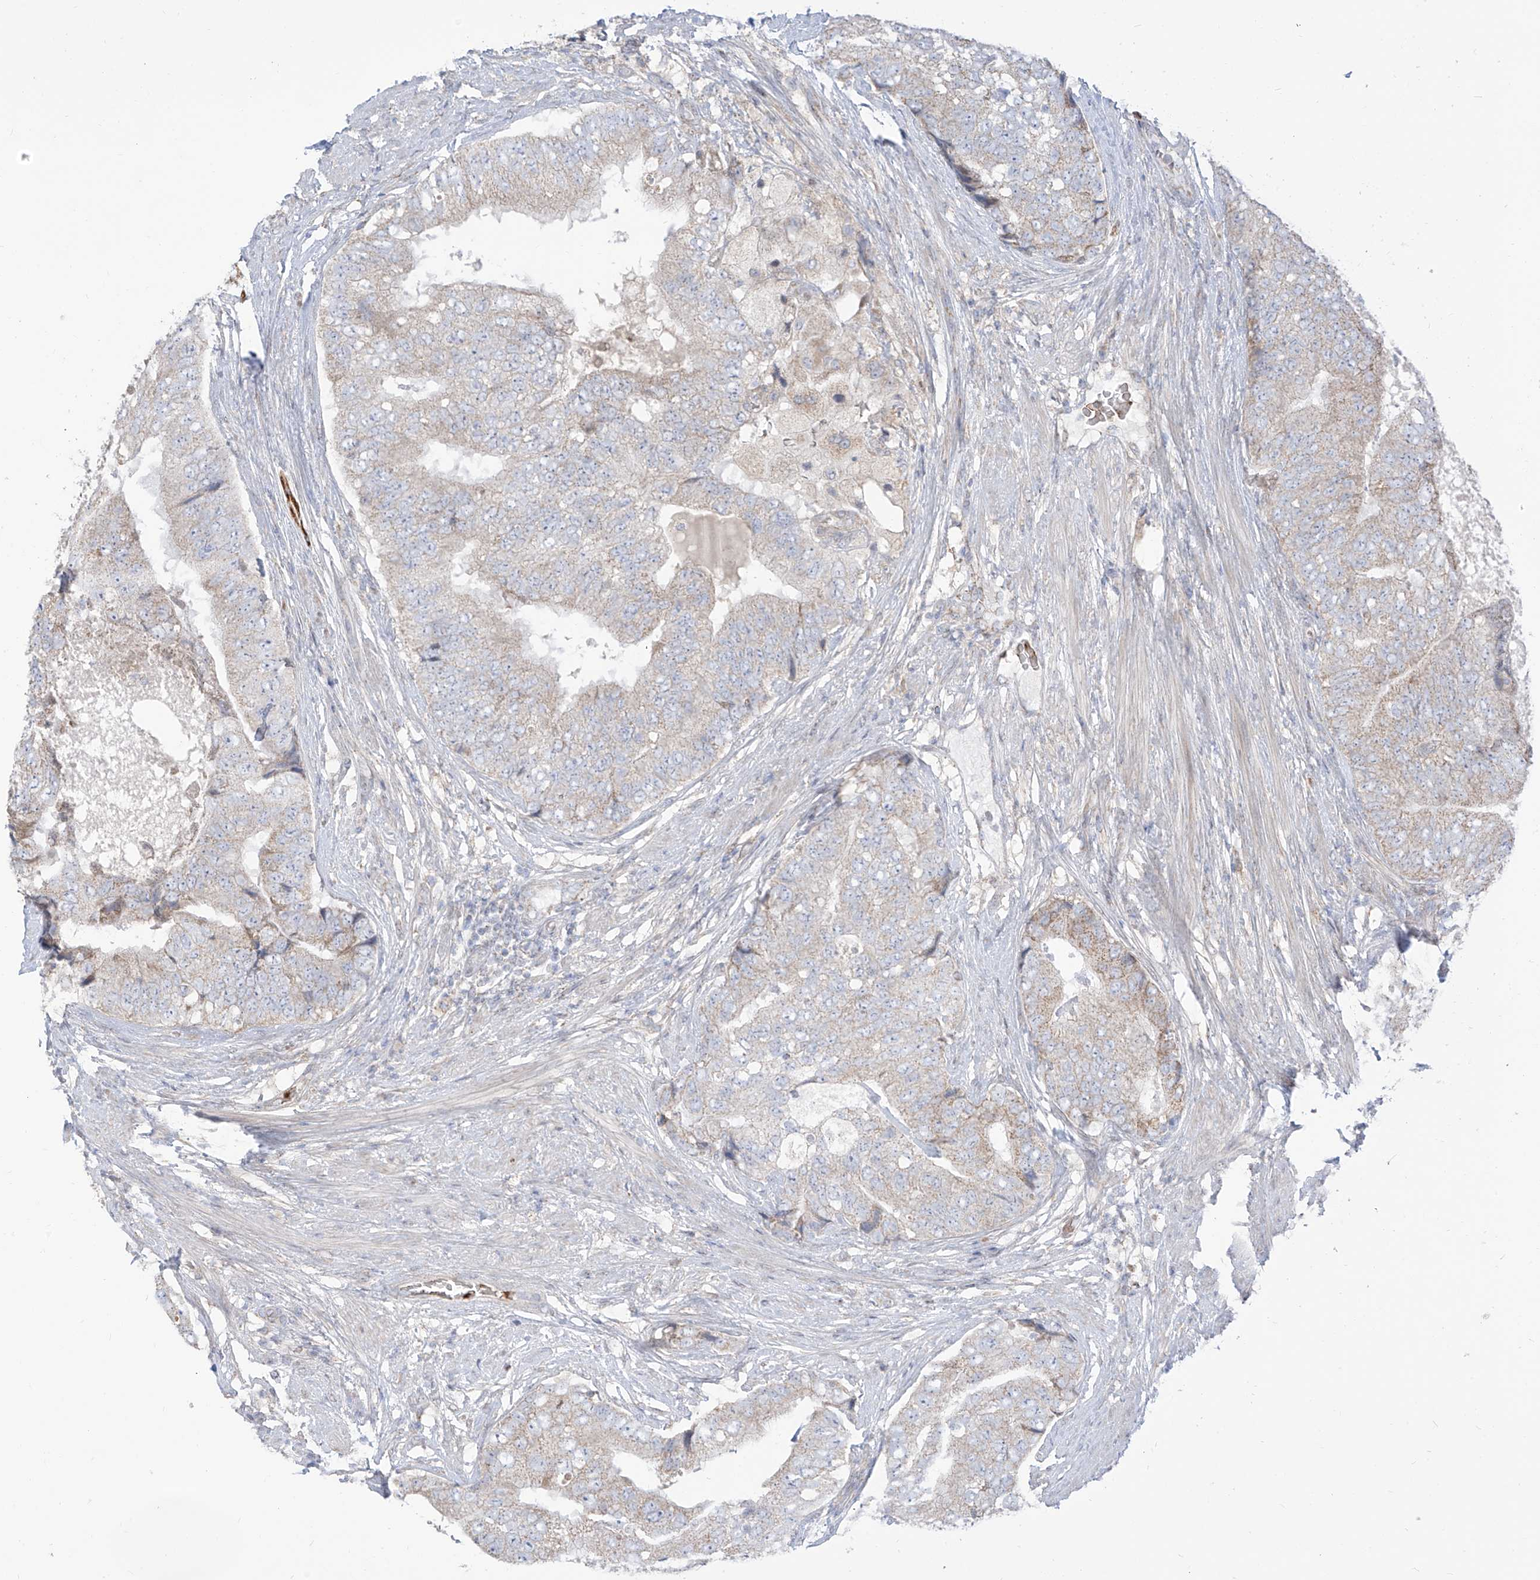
{"staining": {"intensity": "weak", "quantity": "25%-75%", "location": "cytoplasmic/membranous"}, "tissue": "prostate cancer", "cell_type": "Tumor cells", "image_type": "cancer", "snomed": [{"axis": "morphology", "description": "Adenocarcinoma, High grade"}, {"axis": "topography", "description": "Prostate"}], "caption": "This histopathology image exhibits IHC staining of prostate cancer (high-grade adenocarcinoma), with low weak cytoplasmic/membranous staining in approximately 25%-75% of tumor cells.", "gene": "ARHGEF40", "patient": {"sex": "male", "age": 70}}